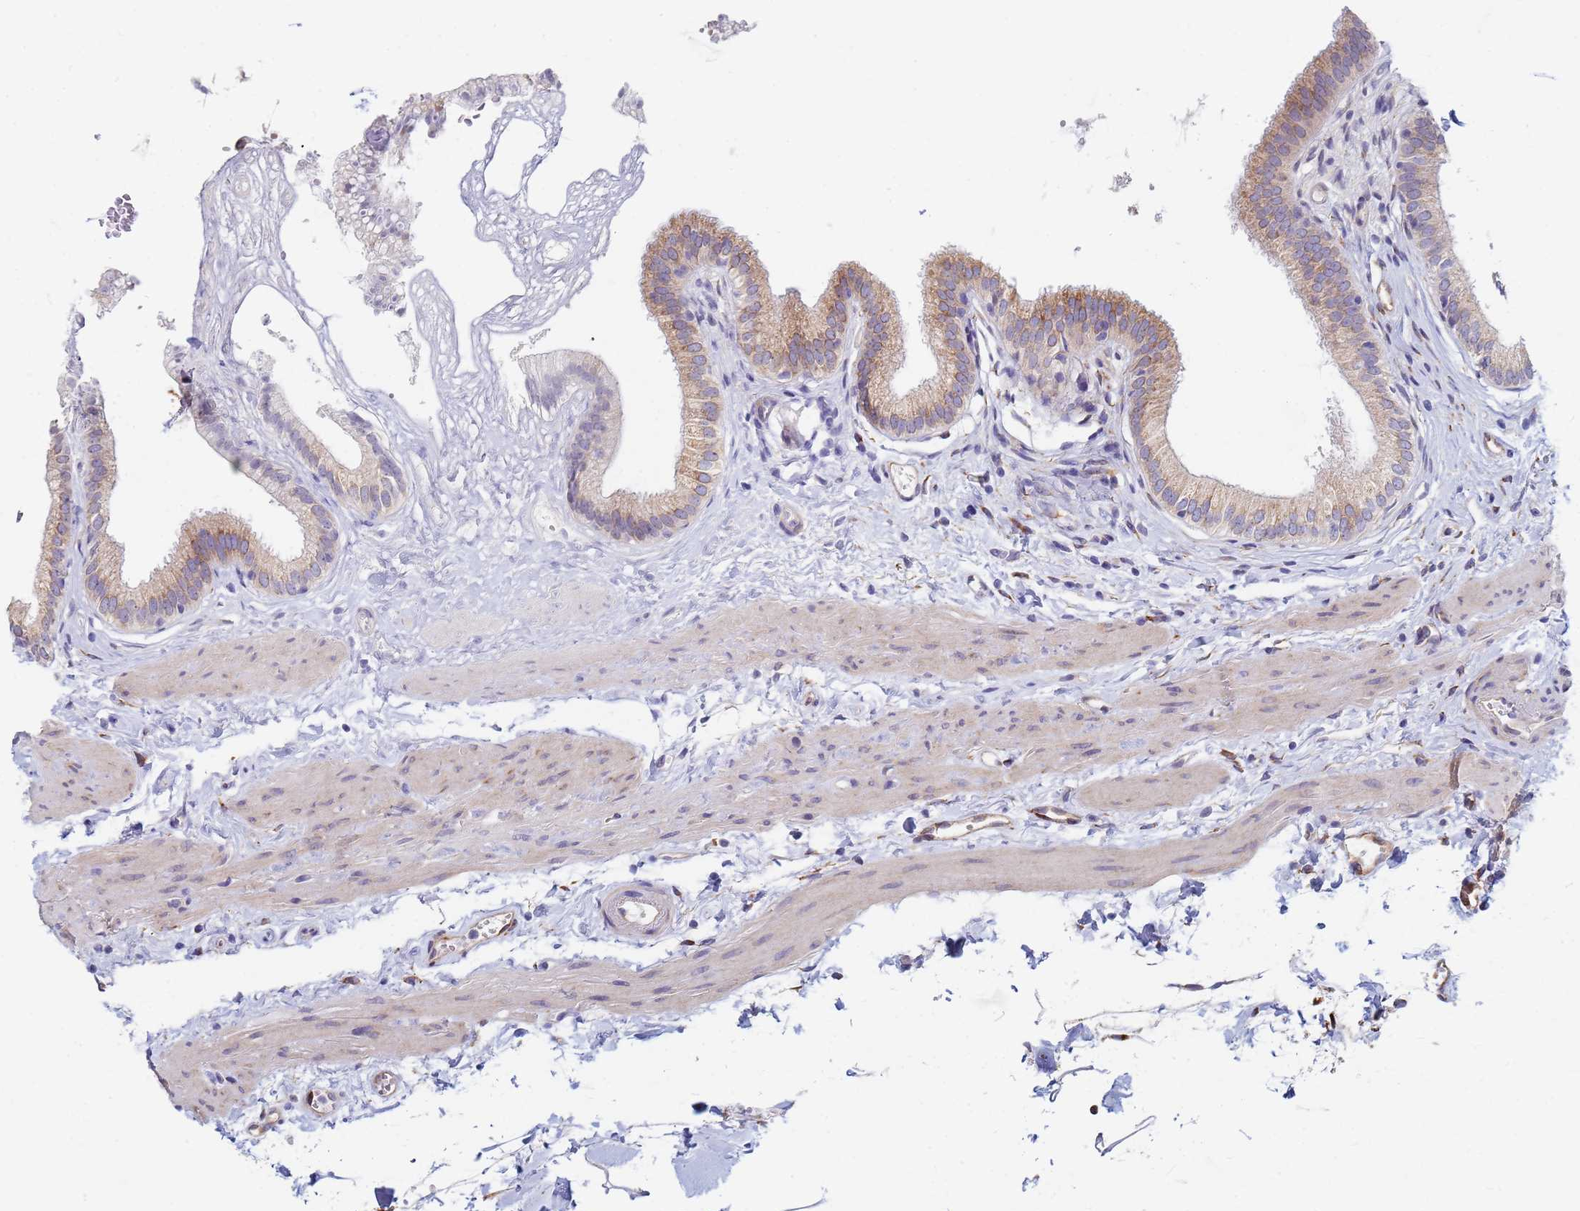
{"staining": {"intensity": "moderate", "quantity": "<25%", "location": "cytoplasmic/membranous"}, "tissue": "gallbladder", "cell_type": "Glandular cells", "image_type": "normal", "snomed": [{"axis": "morphology", "description": "Normal tissue, NOS"}, {"axis": "topography", "description": "Gallbladder"}], "caption": "Protein analysis of unremarkable gallbladder reveals moderate cytoplasmic/membranous positivity in about <25% of glandular cells.", "gene": "GDAP2", "patient": {"sex": "female", "age": 54}}